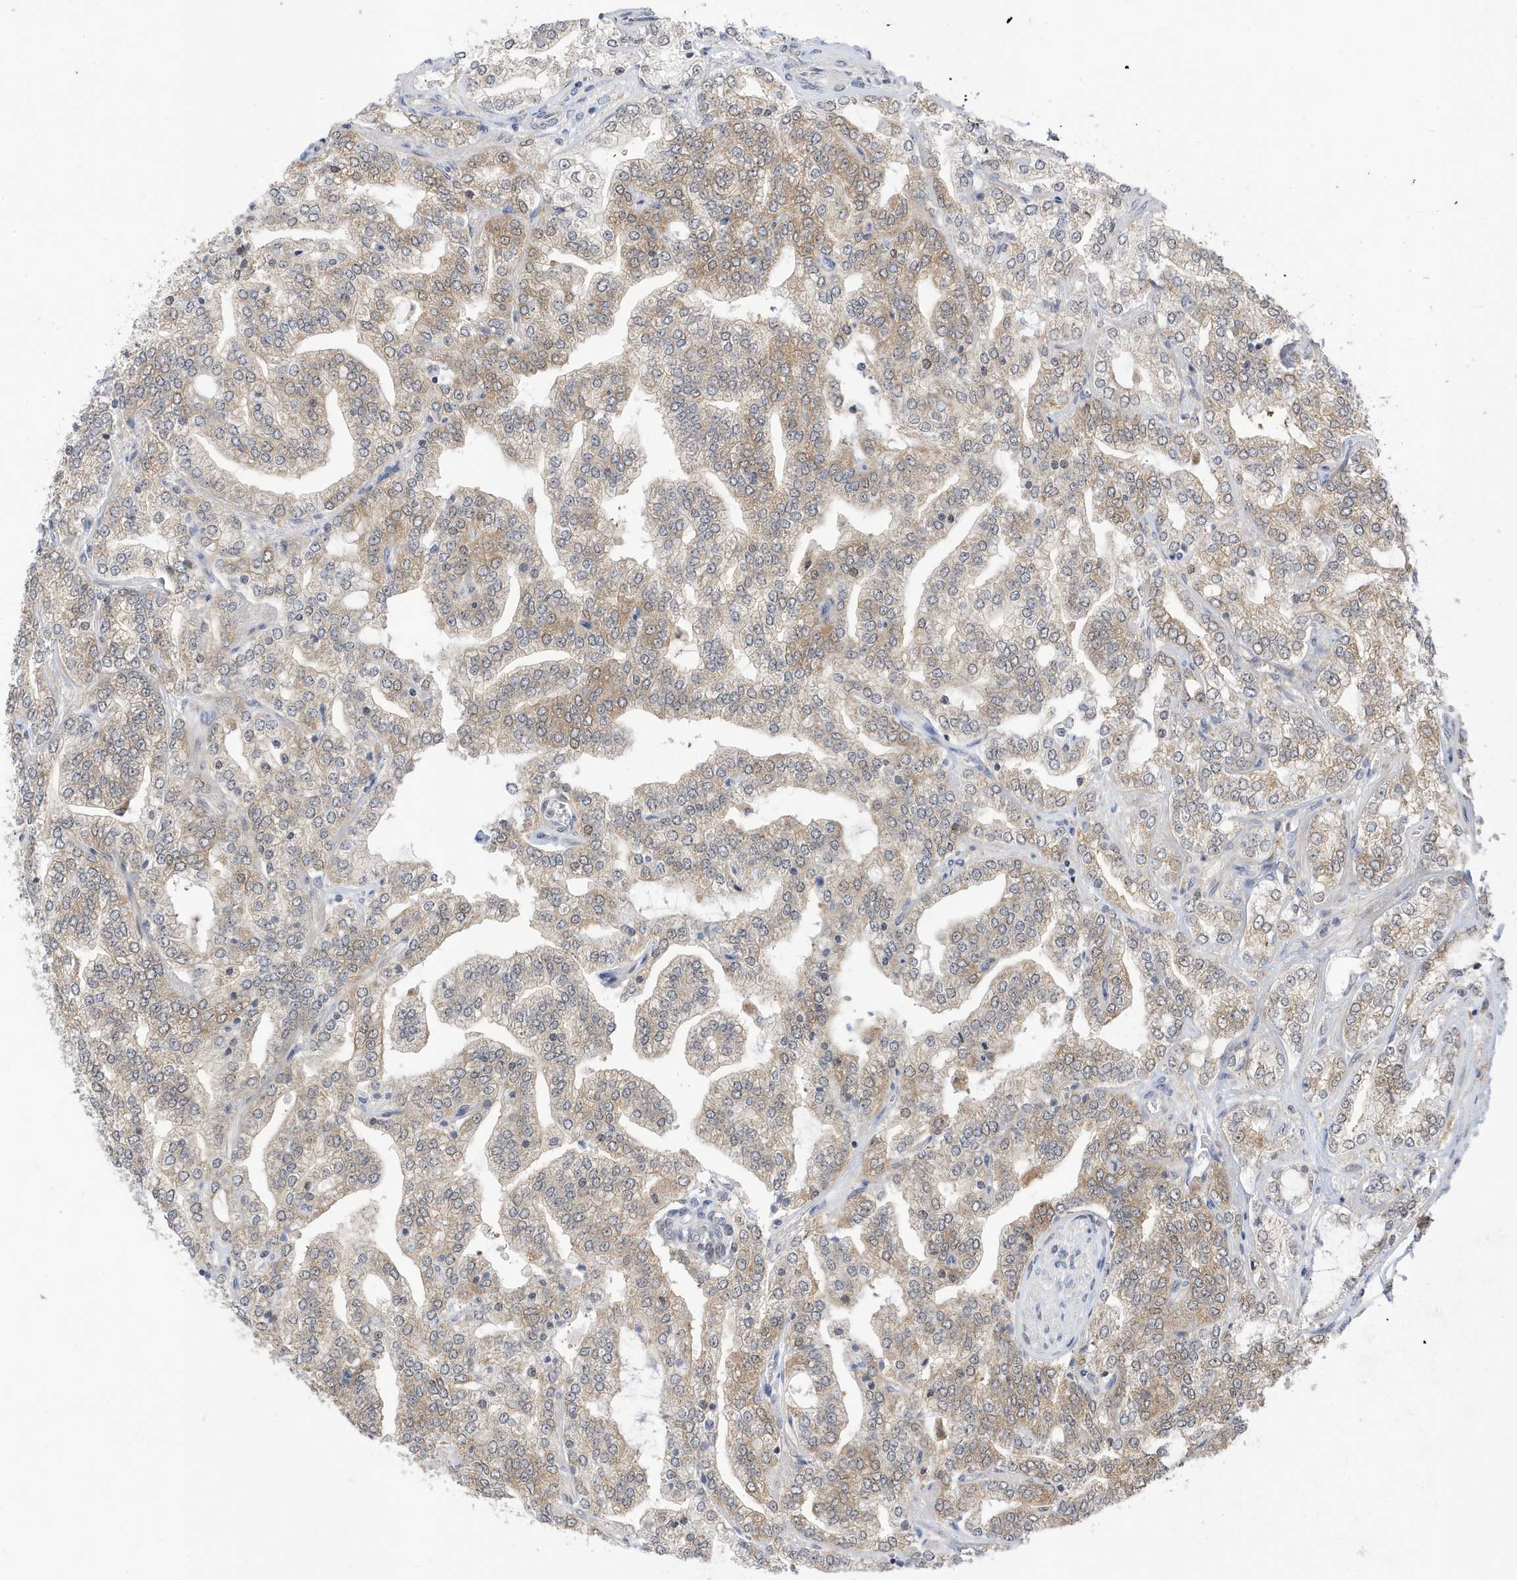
{"staining": {"intensity": "moderate", "quantity": "25%-75%", "location": "cytoplasmic/membranous"}, "tissue": "prostate cancer", "cell_type": "Tumor cells", "image_type": "cancer", "snomed": [{"axis": "morphology", "description": "Adenocarcinoma, High grade"}, {"axis": "topography", "description": "Prostate"}], "caption": "Immunohistochemical staining of prostate high-grade adenocarcinoma shows moderate cytoplasmic/membranous protein staining in approximately 25%-75% of tumor cells.", "gene": "TAB3", "patient": {"sex": "male", "age": 64}}